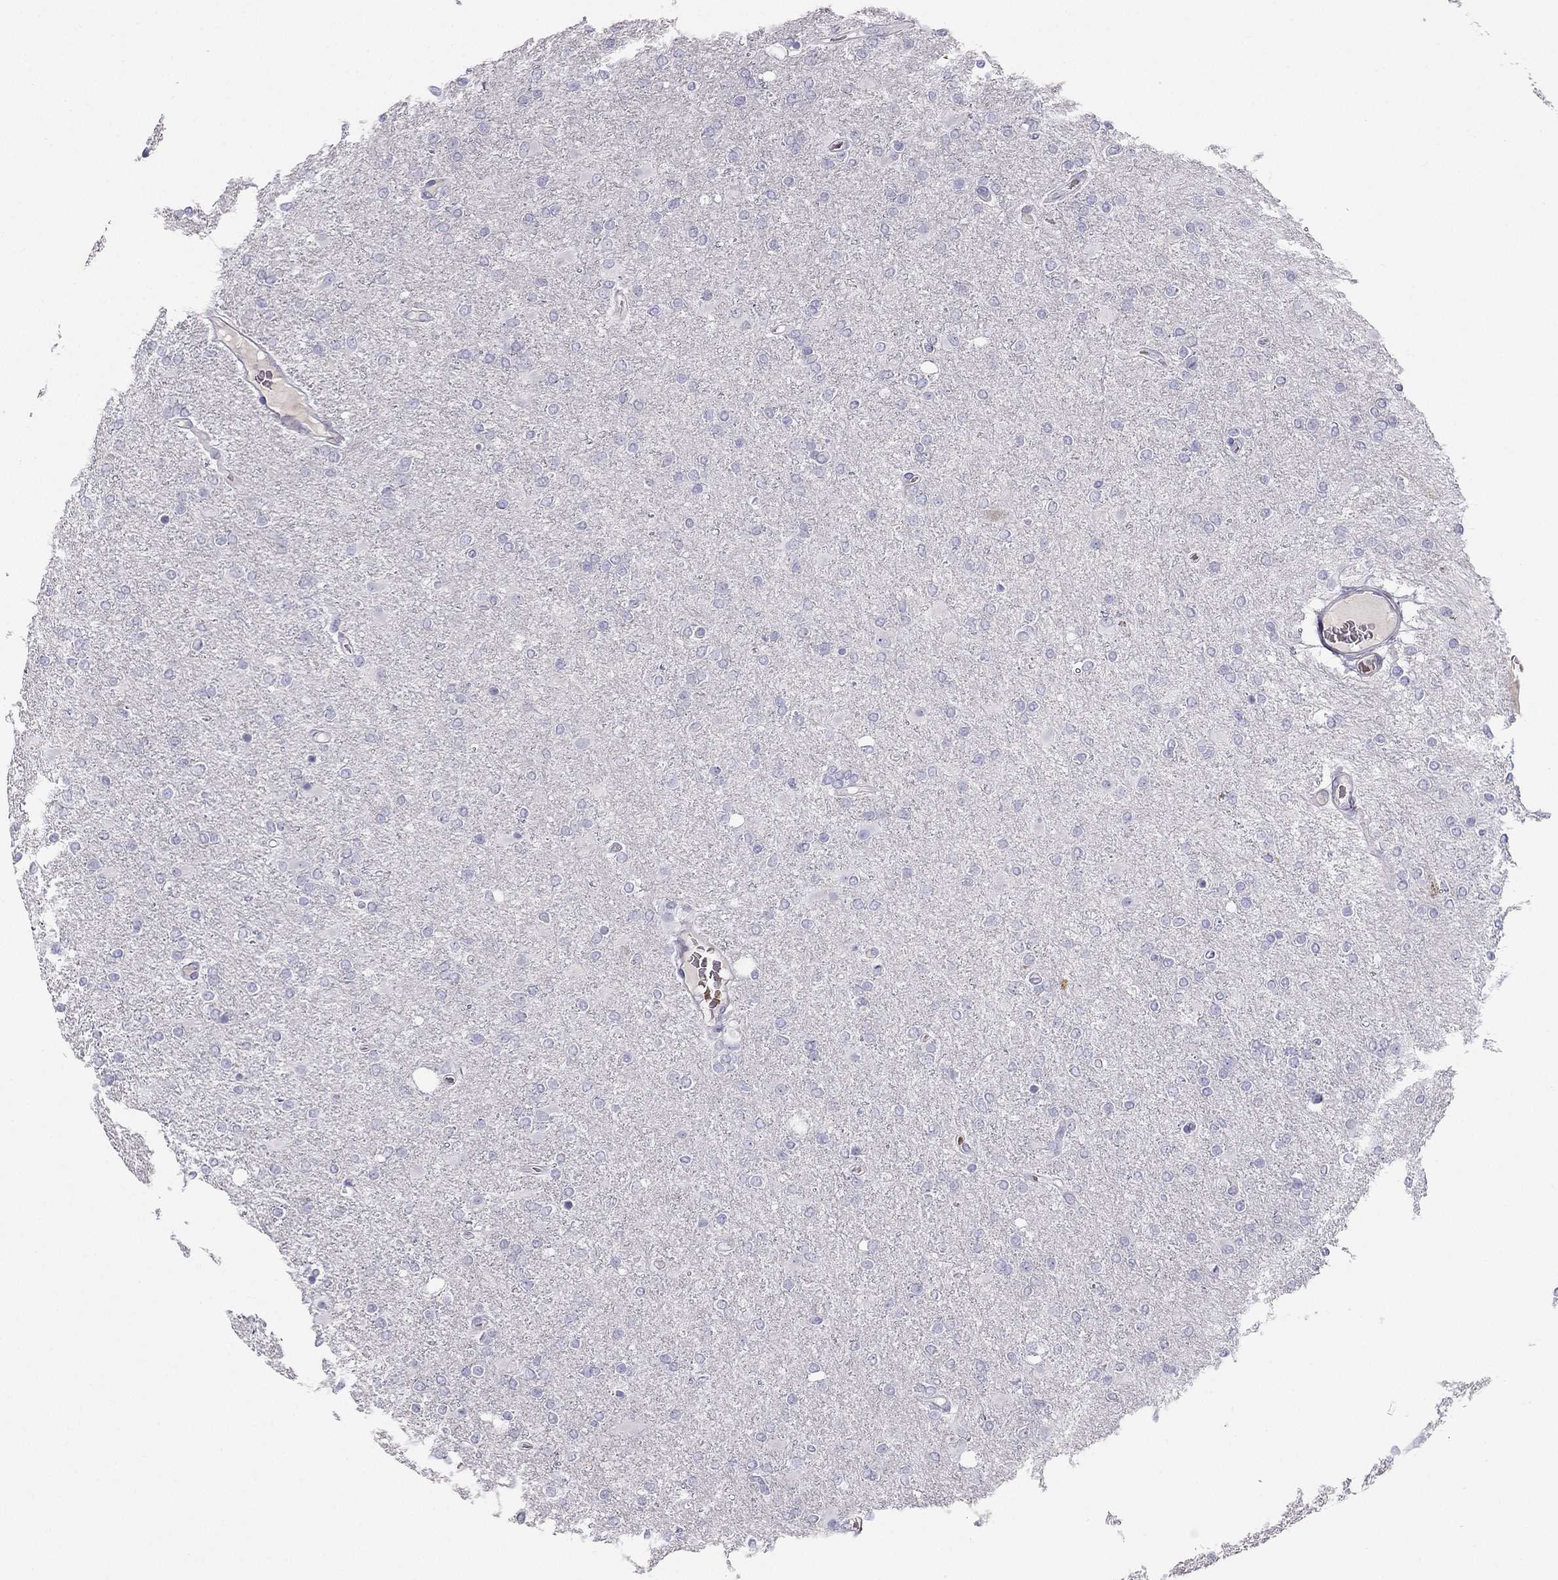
{"staining": {"intensity": "negative", "quantity": "none", "location": "none"}, "tissue": "glioma", "cell_type": "Tumor cells", "image_type": "cancer", "snomed": [{"axis": "morphology", "description": "Glioma, malignant, High grade"}, {"axis": "topography", "description": "Cerebral cortex"}], "caption": "IHC of glioma demonstrates no staining in tumor cells. (DAB immunohistochemistry with hematoxylin counter stain).", "gene": "RSPH14", "patient": {"sex": "male", "age": 70}}